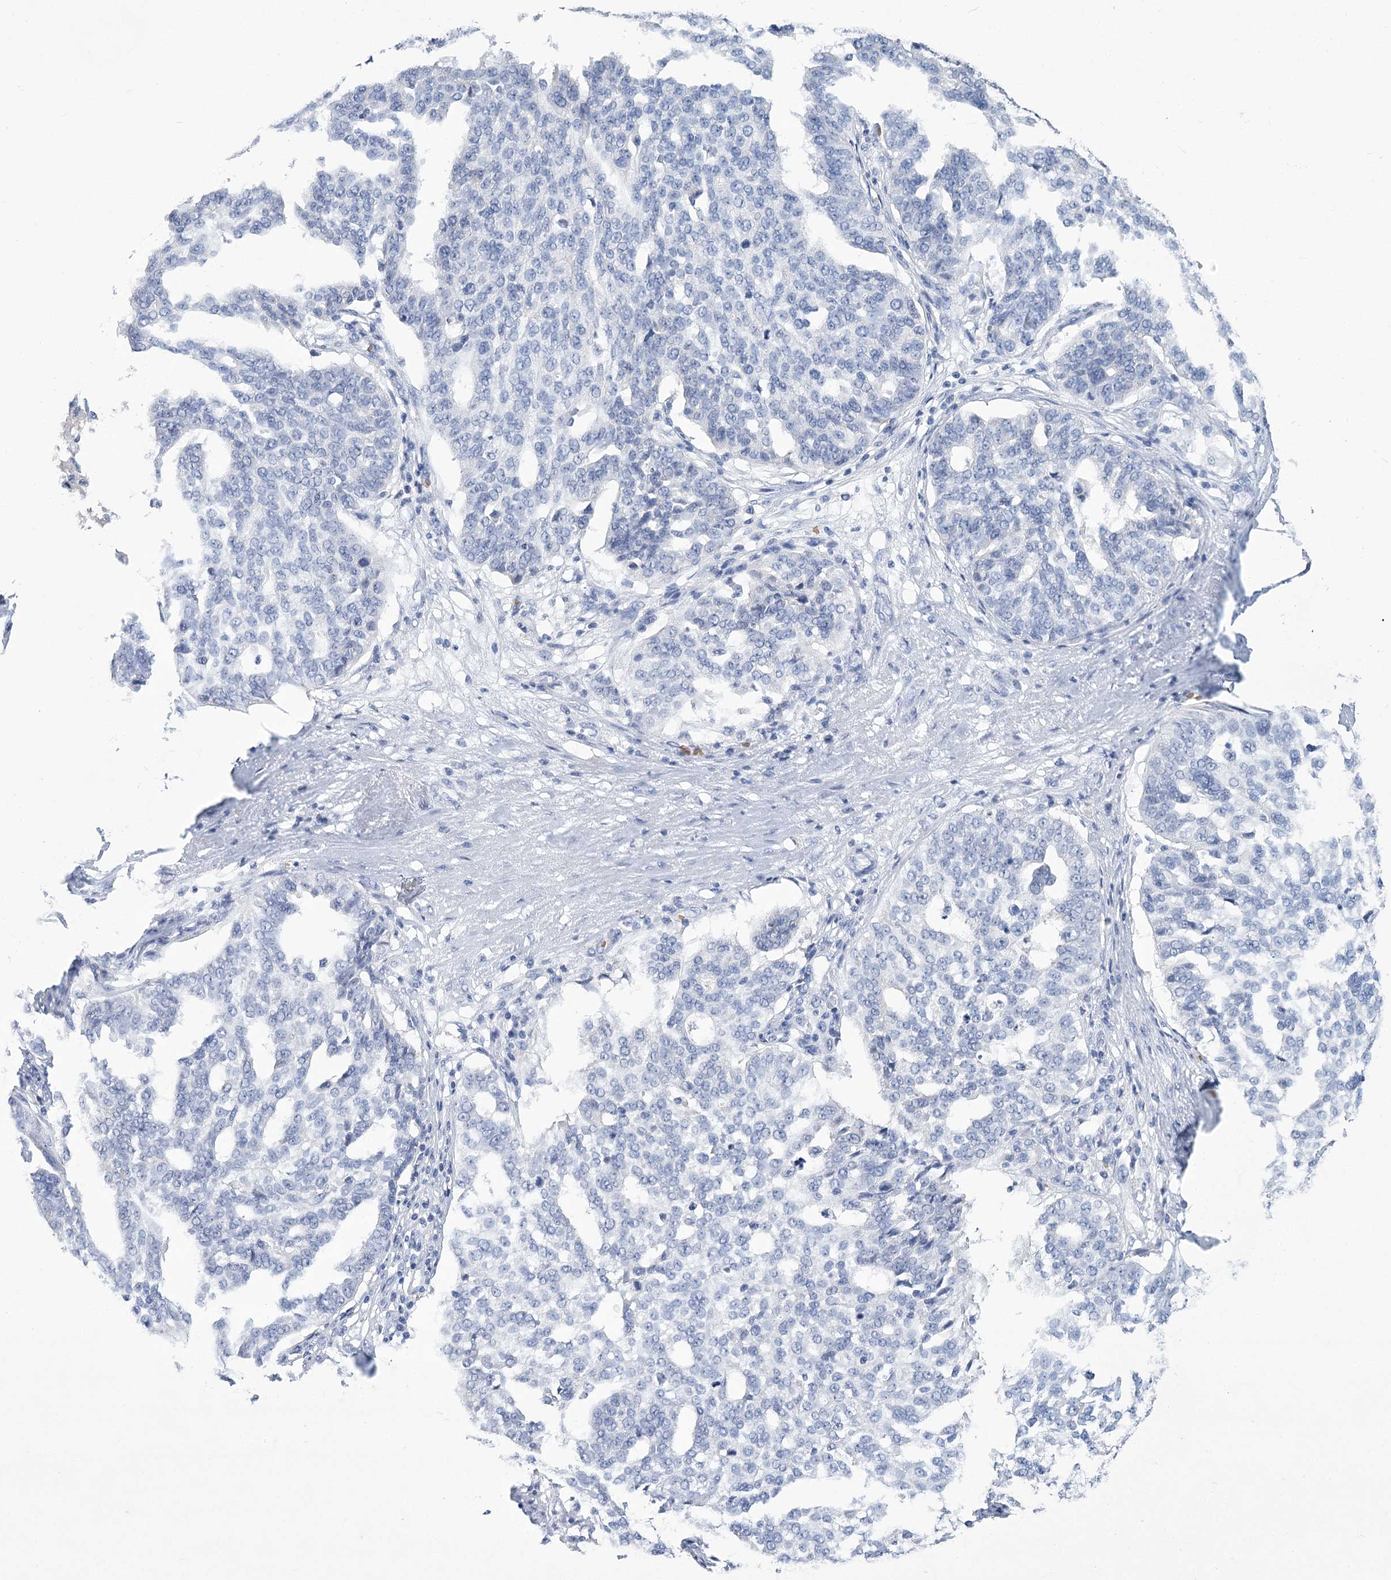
{"staining": {"intensity": "negative", "quantity": "none", "location": "none"}, "tissue": "ovarian cancer", "cell_type": "Tumor cells", "image_type": "cancer", "snomed": [{"axis": "morphology", "description": "Cystadenocarcinoma, serous, NOS"}, {"axis": "topography", "description": "Ovary"}], "caption": "Immunohistochemical staining of human ovarian serous cystadenocarcinoma reveals no significant expression in tumor cells. (DAB (3,3'-diaminobenzidine) immunohistochemistry visualized using brightfield microscopy, high magnification).", "gene": "HBA1", "patient": {"sex": "female", "age": 59}}